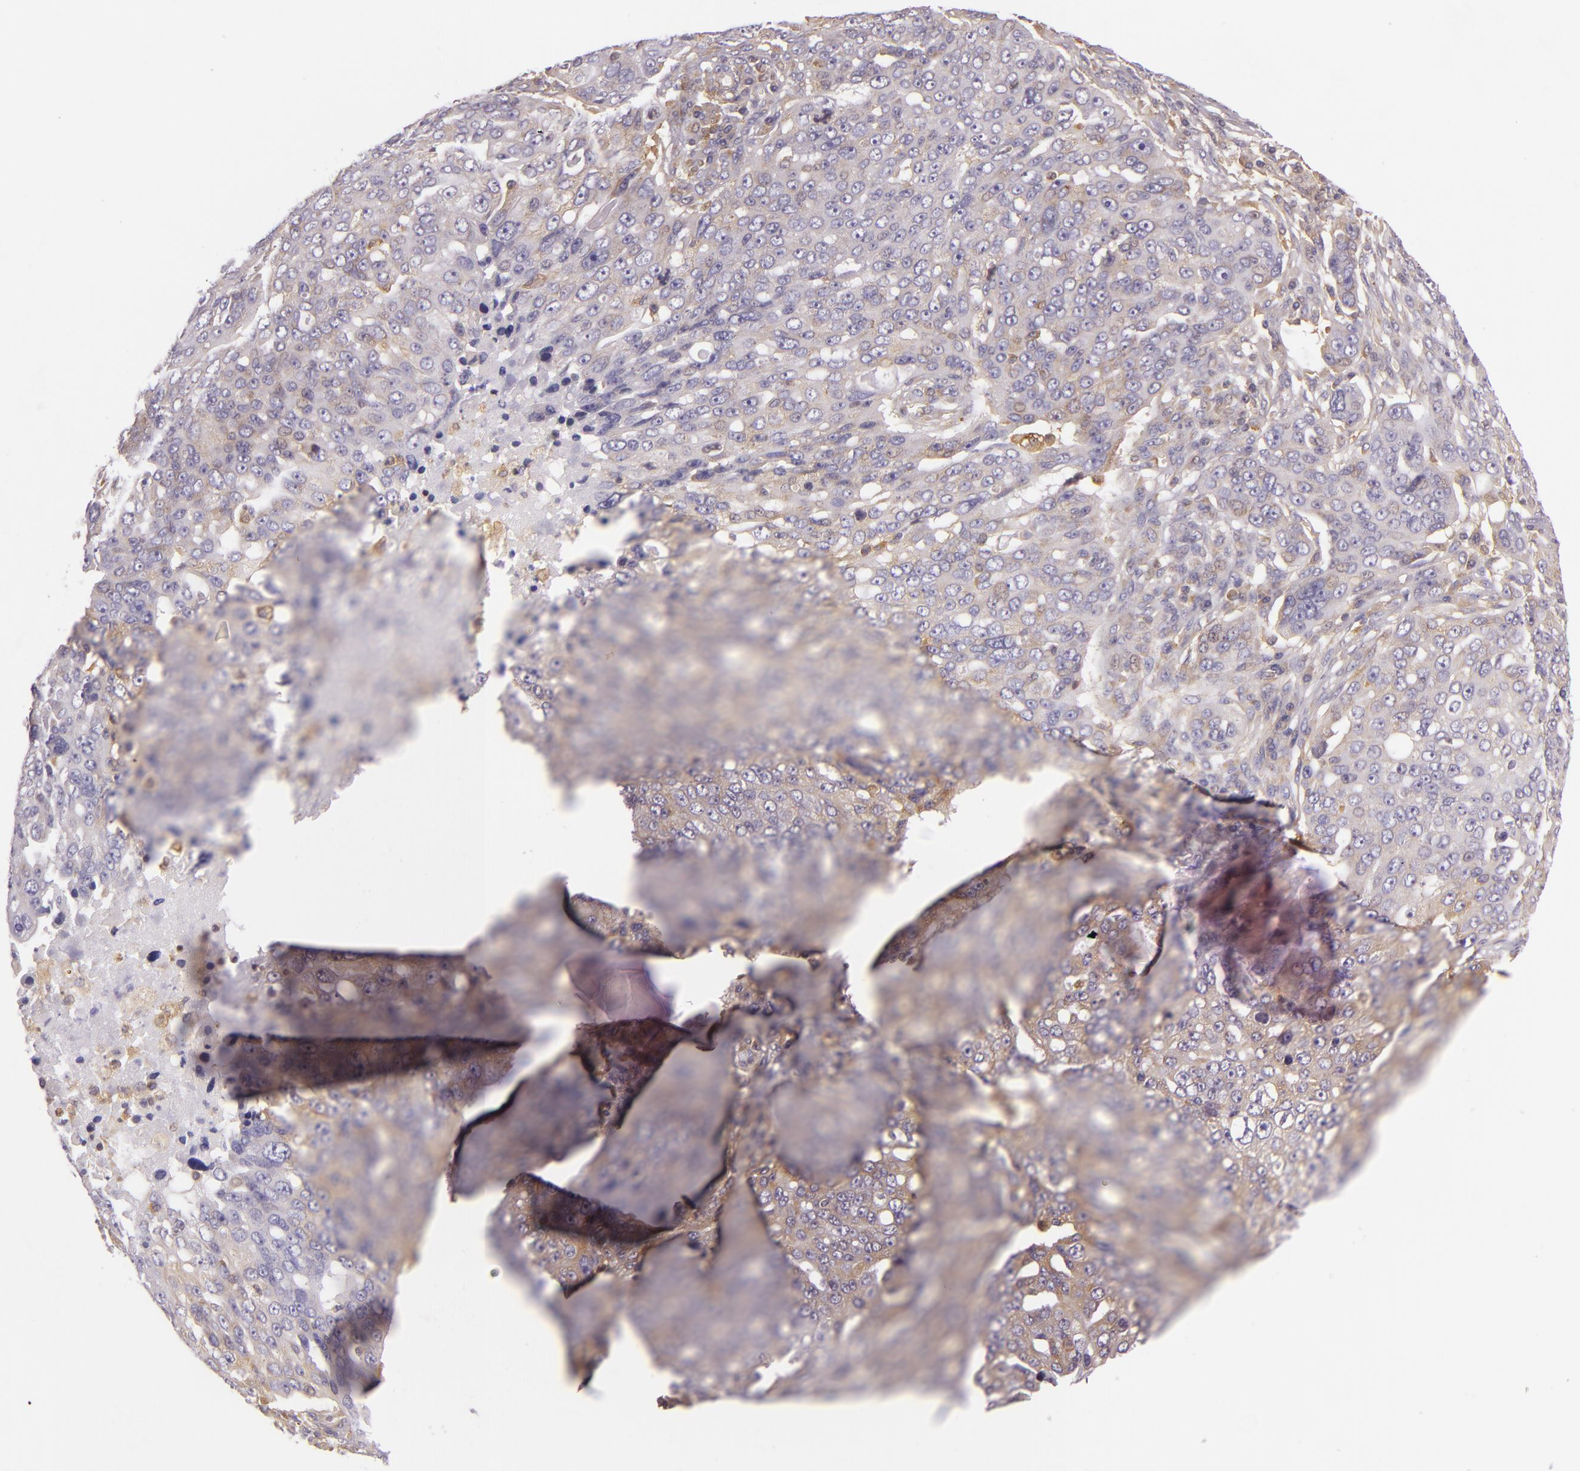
{"staining": {"intensity": "weak", "quantity": "<25%", "location": "cytoplasmic/membranous"}, "tissue": "ovarian cancer", "cell_type": "Tumor cells", "image_type": "cancer", "snomed": [{"axis": "morphology", "description": "Carcinoma, endometroid"}, {"axis": "topography", "description": "Ovary"}], "caption": "This is an immunohistochemistry histopathology image of ovarian cancer. There is no positivity in tumor cells.", "gene": "TLN1", "patient": {"sex": "female", "age": 75}}